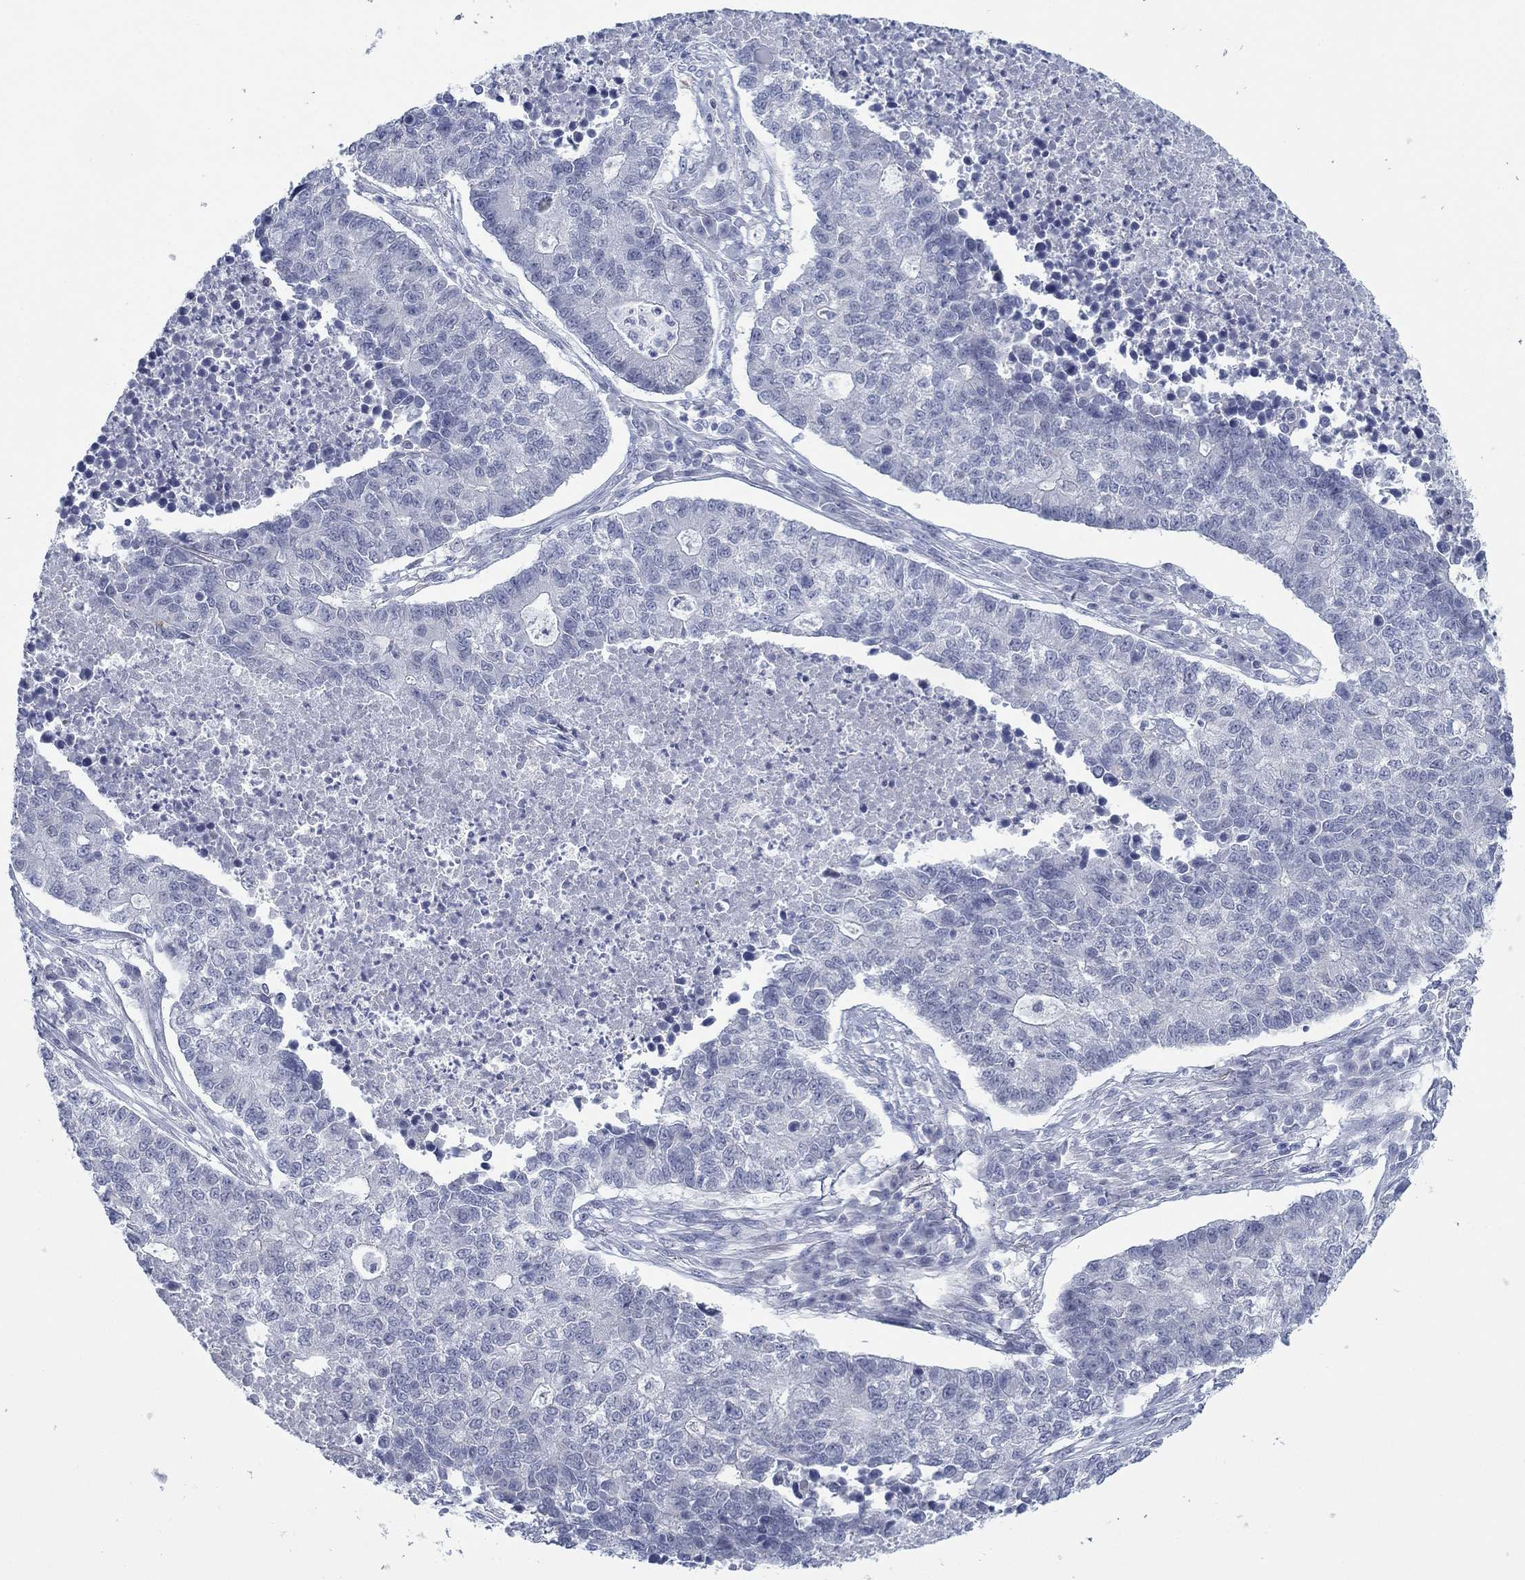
{"staining": {"intensity": "negative", "quantity": "none", "location": "none"}, "tissue": "lung cancer", "cell_type": "Tumor cells", "image_type": "cancer", "snomed": [{"axis": "morphology", "description": "Adenocarcinoma, NOS"}, {"axis": "topography", "description": "Lung"}], "caption": "Photomicrograph shows no significant protein positivity in tumor cells of lung cancer.", "gene": "DNAL1", "patient": {"sex": "male", "age": 57}}